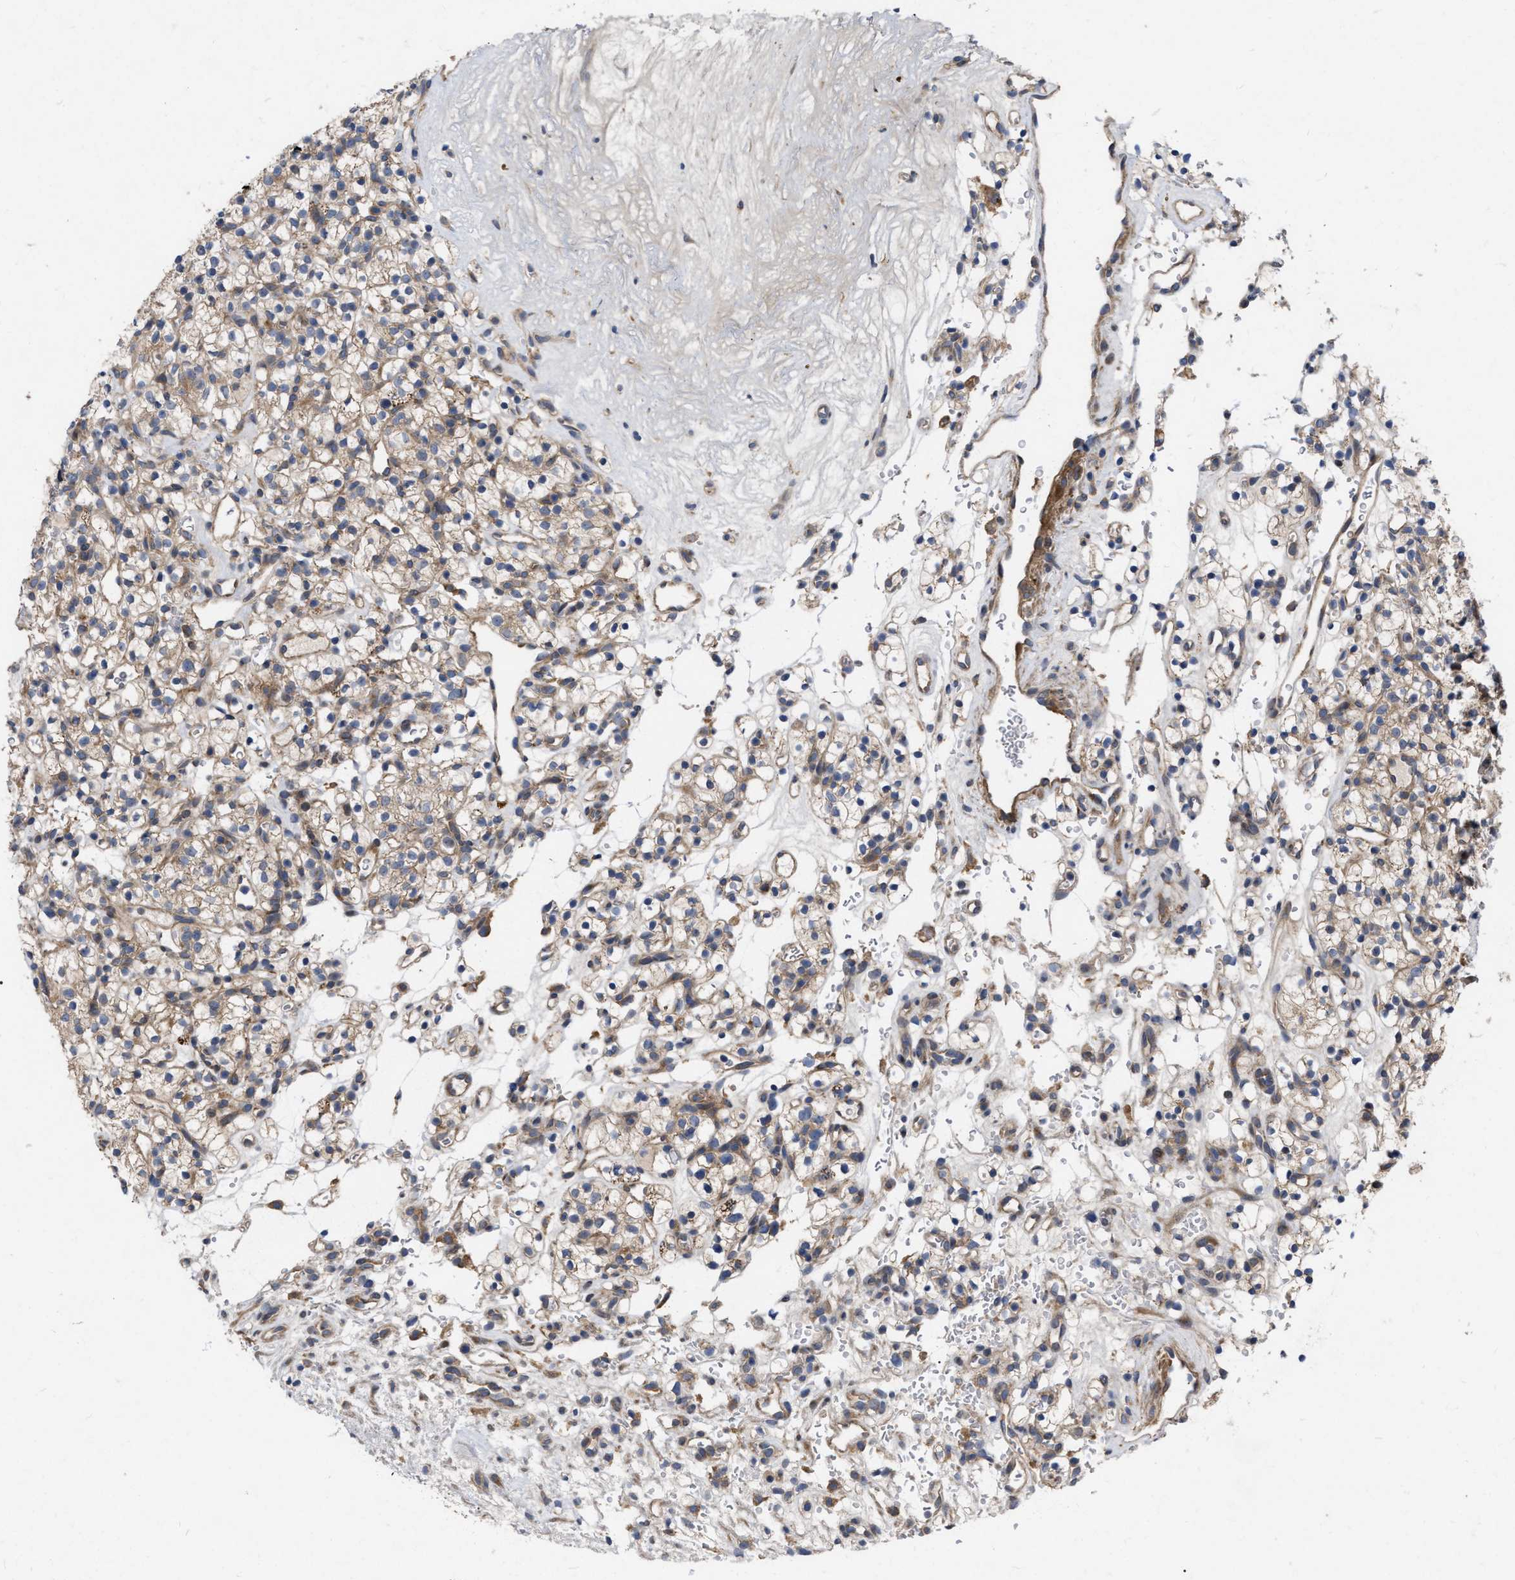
{"staining": {"intensity": "moderate", "quantity": ">75%", "location": "cytoplasmic/membranous"}, "tissue": "renal cancer", "cell_type": "Tumor cells", "image_type": "cancer", "snomed": [{"axis": "morphology", "description": "Adenocarcinoma, NOS"}, {"axis": "topography", "description": "Kidney"}], "caption": "Immunohistochemical staining of adenocarcinoma (renal) shows medium levels of moderate cytoplasmic/membranous protein positivity in about >75% of tumor cells. Nuclei are stained in blue.", "gene": "CDKN2C", "patient": {"sex": "female", "age": 57}}